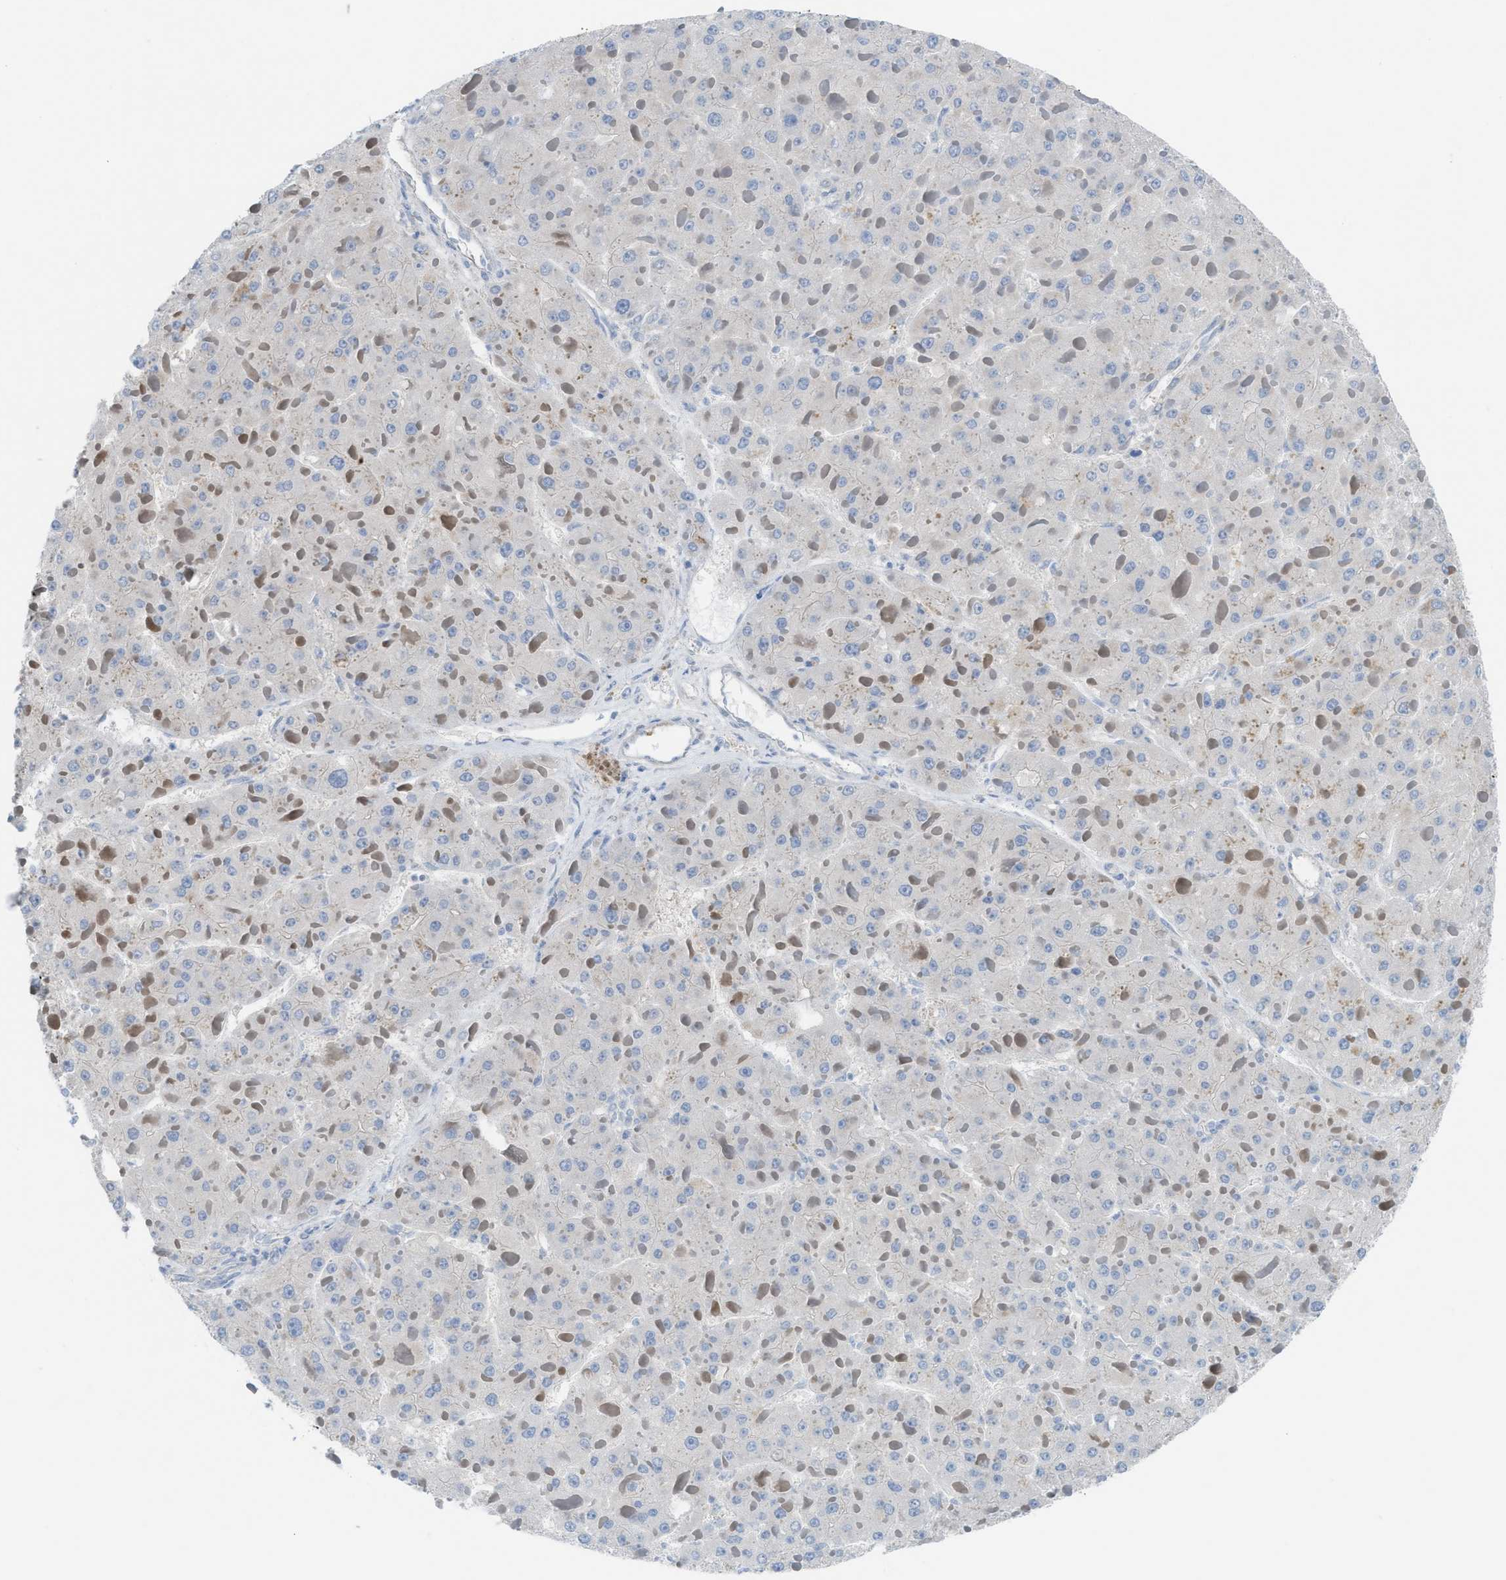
{"staining": {"intensity": "negative", "quantity": "none", "location": "none"}, "tissue": "liver cancer", "cell_type": "Tumor cells", "image_type": "cancer", "snomed": [{"axis": "morphology", "description": "Carcinoma, Hepatocellular, NOS"}, {"axis": "topography", "description": "Liver"}], "caption": "An image of liver cancer stained for a protein shows no brown staining in tumor cells. (DAB immunohistochemistry visualized using brightfield microscopy, high magnification).", "gene": "ASPA", "patient": {"sex": "female", "age": 73}}